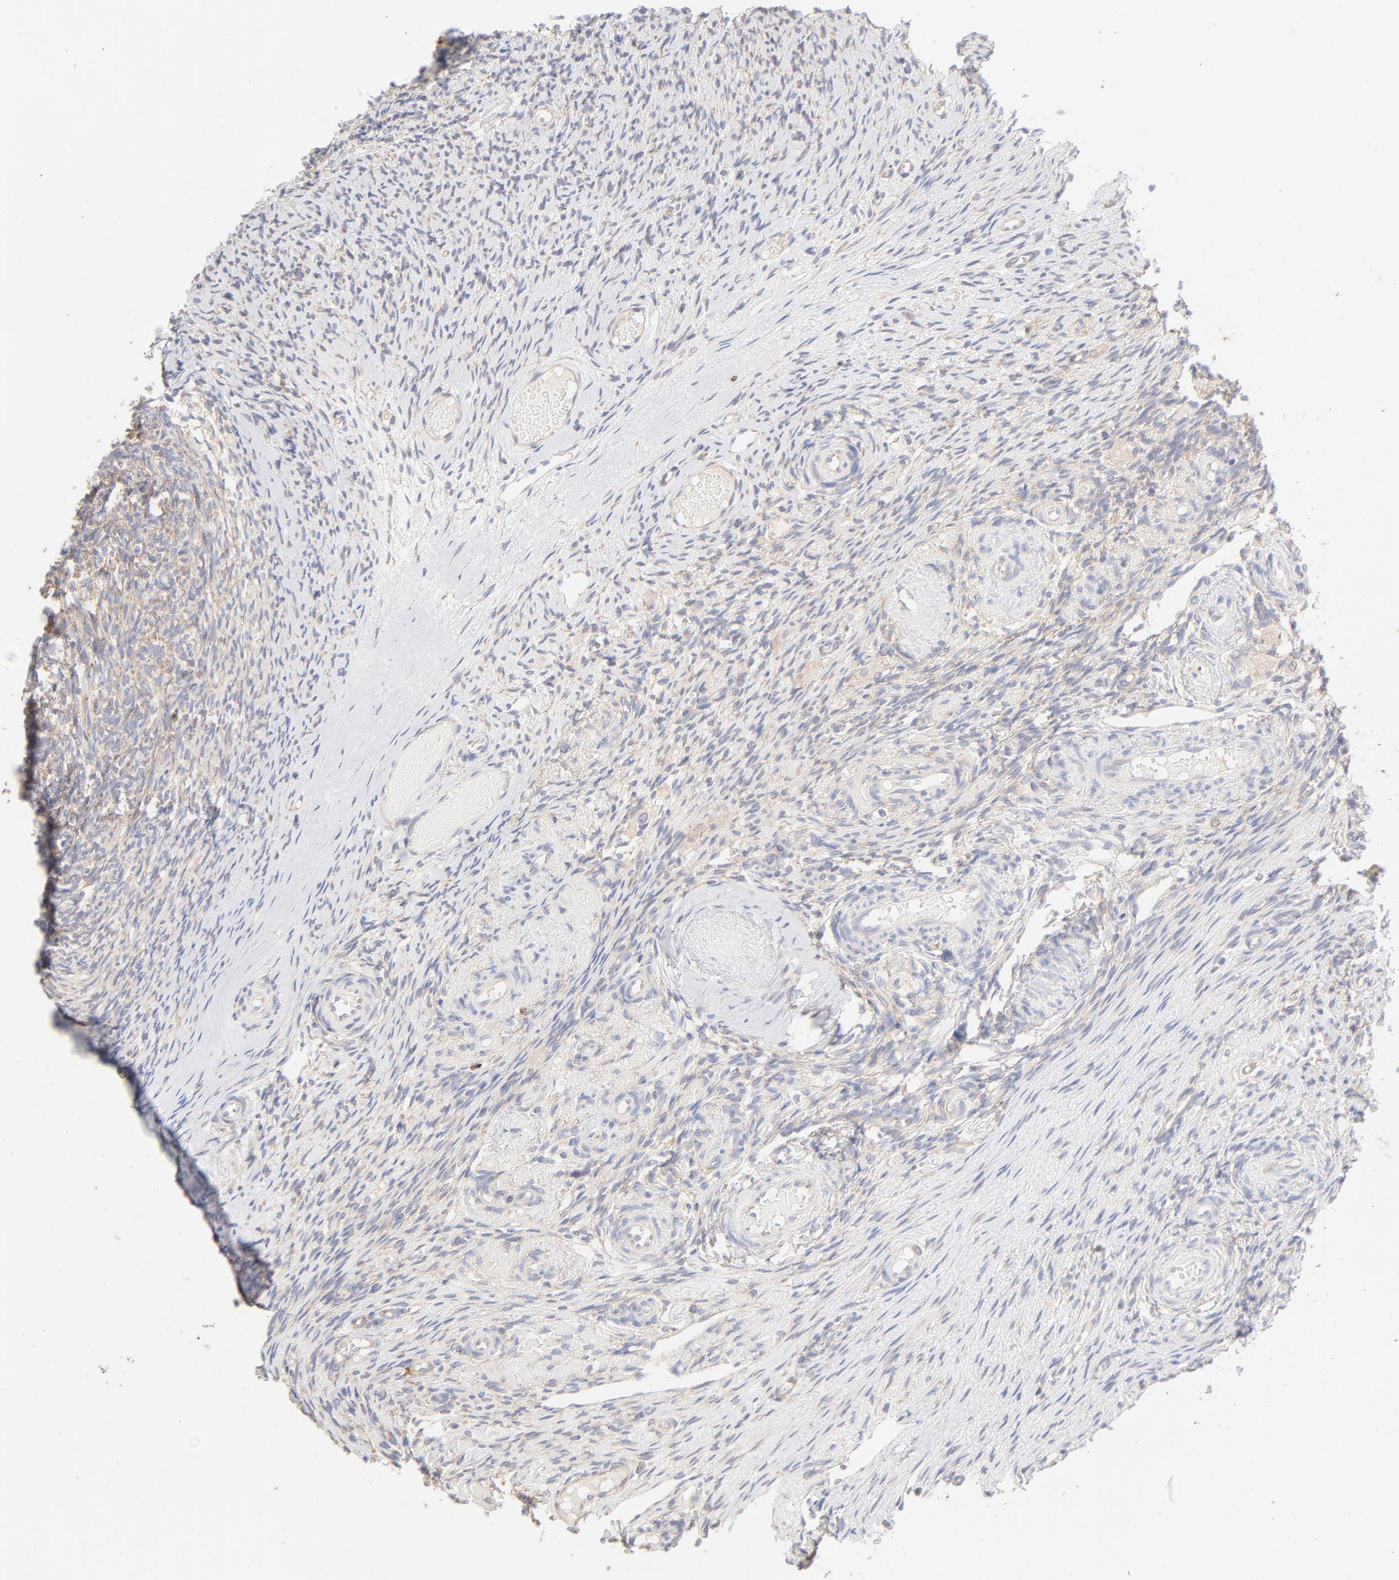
{"staining": {"intensity": "negative", "quantity": "none", "location": "none"}, "tissue": "ovary", "cell_type": "Follicle cells", "image_type": "normal", "snomed": [{"axis": "morphology", "description": "Normal tissue, NOS"}, {"axis": "topography", "description": "Ovary"}], "caption": "Immunohistochemistry (IHC) photomicrograph of normal ovary: human ovary stained with DAB reveals no significant protein expression in follicle cells. The staining was performed using DAB to visualize the protein expression in brown, while the nuclei were stained in blue with hematoxylin (Magnification: 20x).", "gene": "RPS21", "patient": {"sex": "female", "age": 60}}